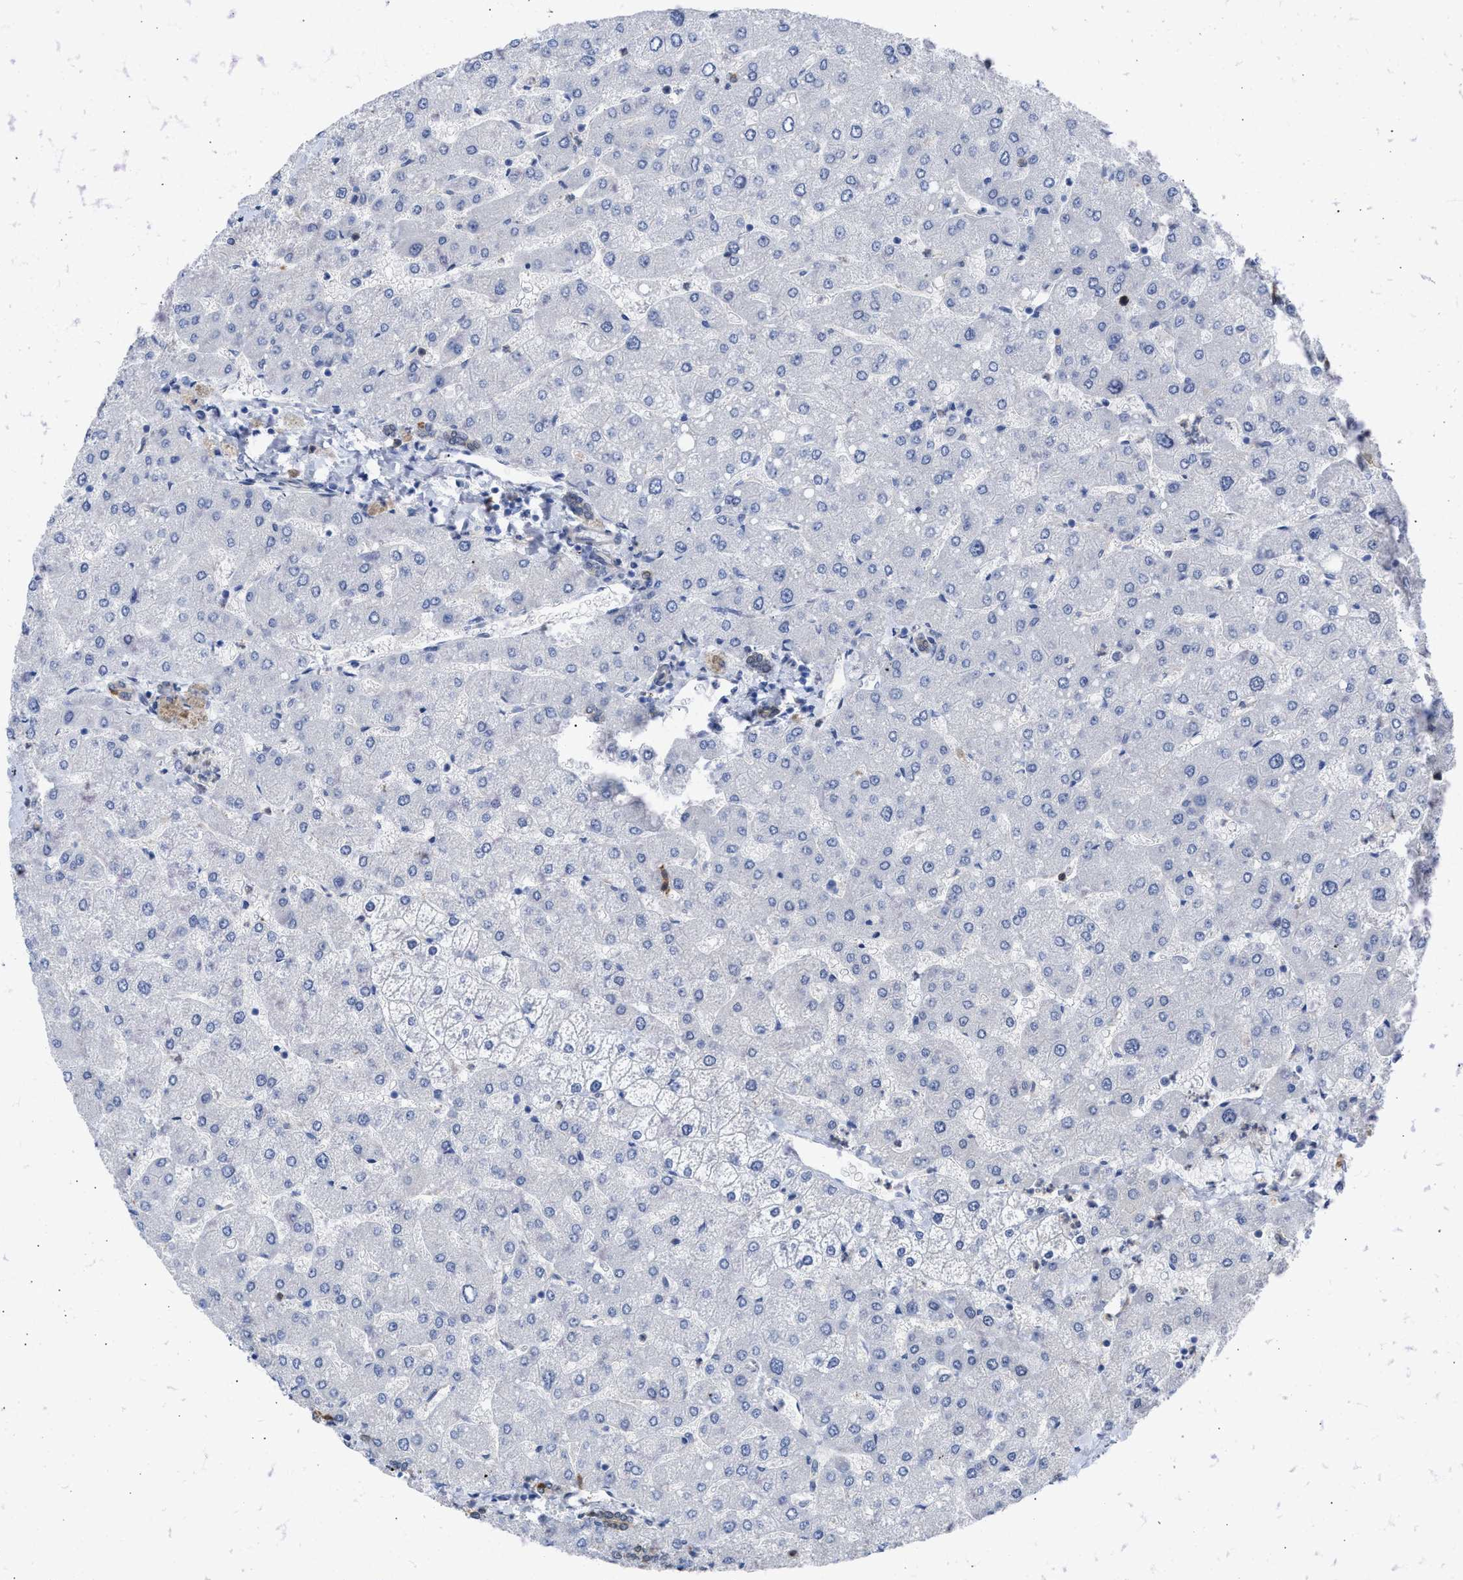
{"staining": {"intensity": "weak", "quantity": ">75%", "location": "cytoplasmic/membranous"}, "tissue": "liver", "cell_type": "Cholangiocytes", "image_type": "normal", "snomed": [{"axis": "morphology", "description": "Normal tissue, NOS"}, {"axis": "topography", "description": "Liver"}], "caption": "Benign liver exhibits weak cytoplasmic/membranous expression in approximately >75% of cholangiocytes, visualized by immunohistochemistry. The protein is stained brown, and the nuclei are stained in blue (DAB (3,3'-diaminobenzidine) IHC with brightfield microscopy, high magnification).", "gene": "THRA", "patient": {"sex": "male", "age": 55}}